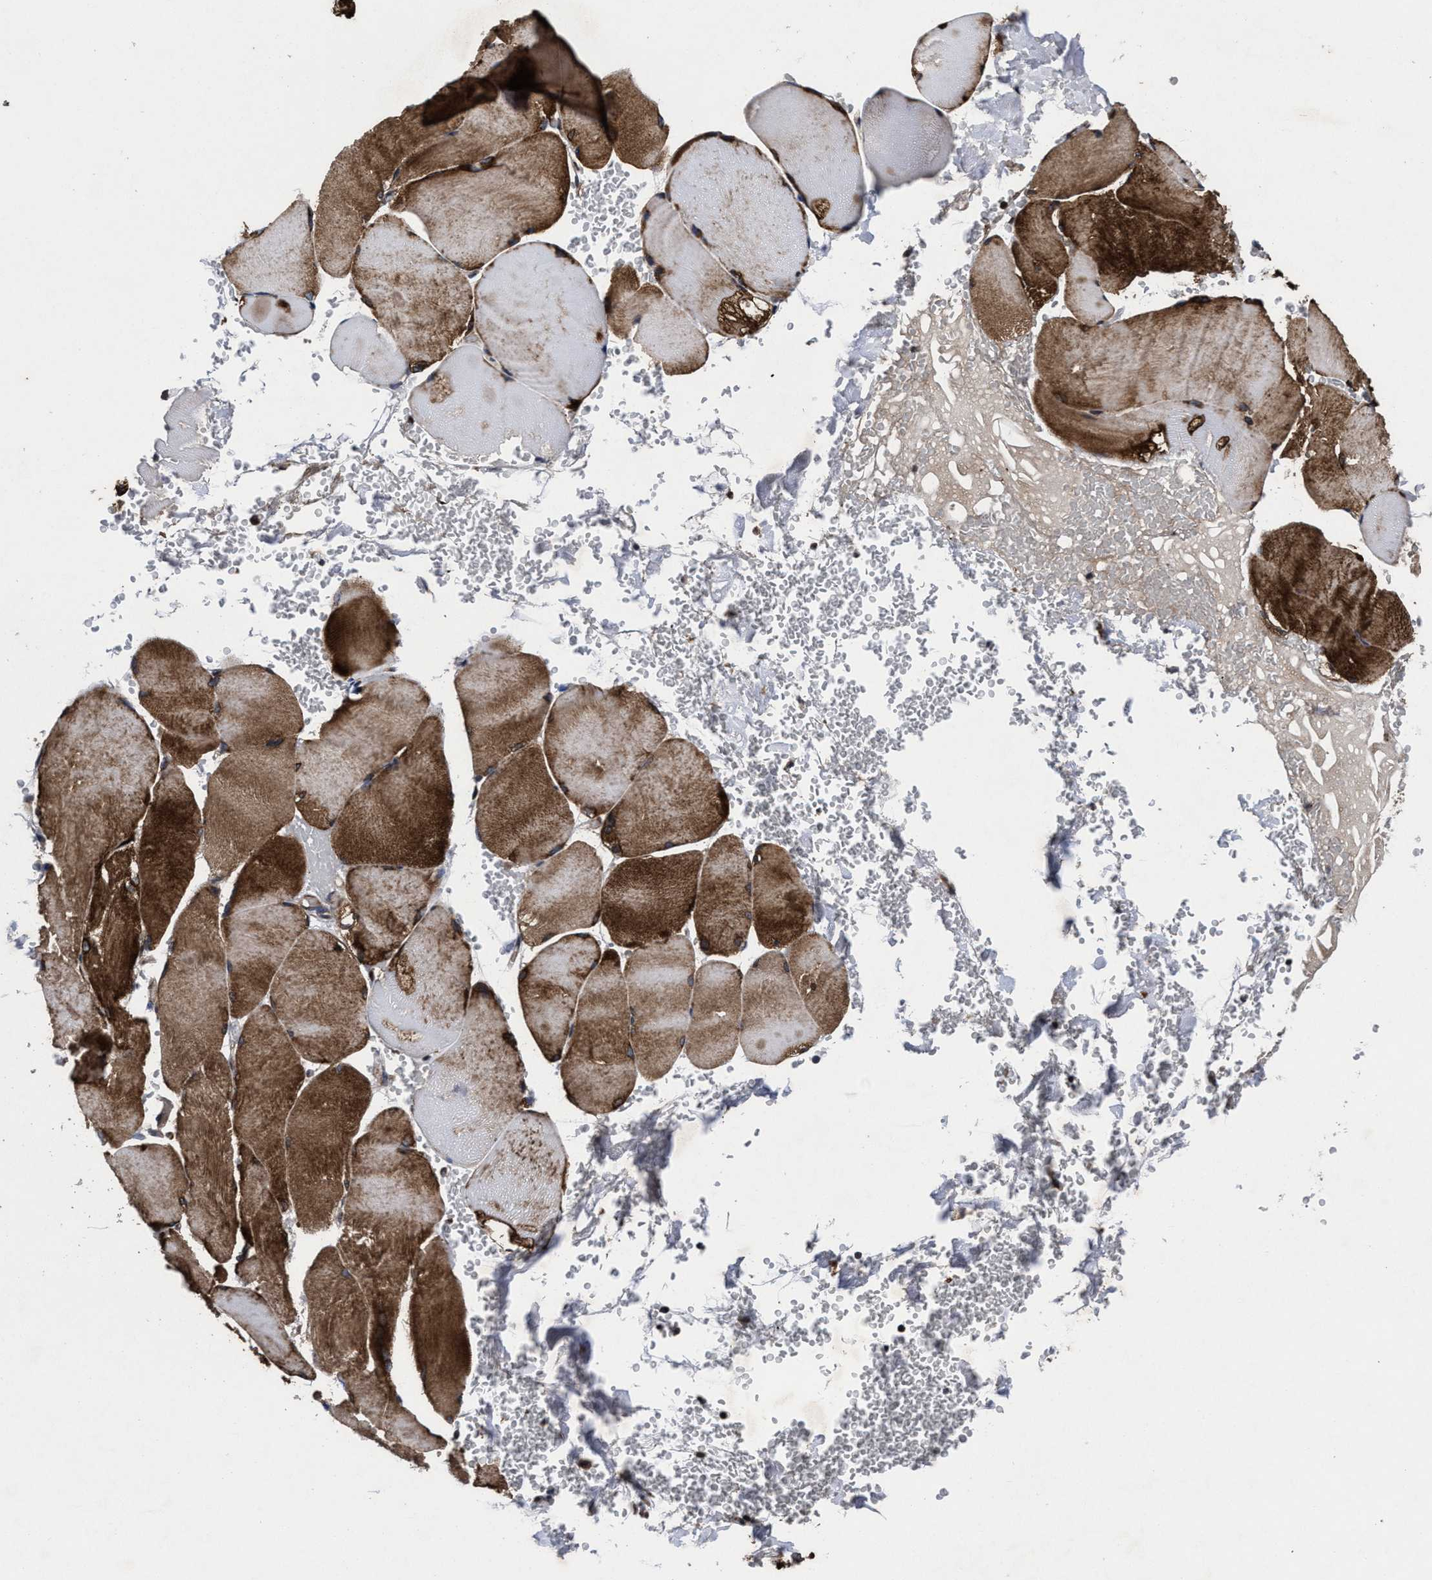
{"staining": {"intensity": "moderate", "quantity": ">75%", "location": "cytoplasmic/membranous"}, "tissue": "skeletal muscle", "cell_type": "Myocytes", "image_type": "normal", "snomed": [{"axis": "morphology", "description": "Normal tissue, NOS"}, {"axis": "topography", "description": "Skin"}, {"axis": "topography", "description": "Skeletal muscle"}], "caption": "Skeletal muscle was stained to show a protein in brown. There is medium levels of moderate cytoplasmic/membranous positivity in approximately >75% of myocytes.", "gene": "MRPL50", "patient": {"sex": "male", "age": 83}}